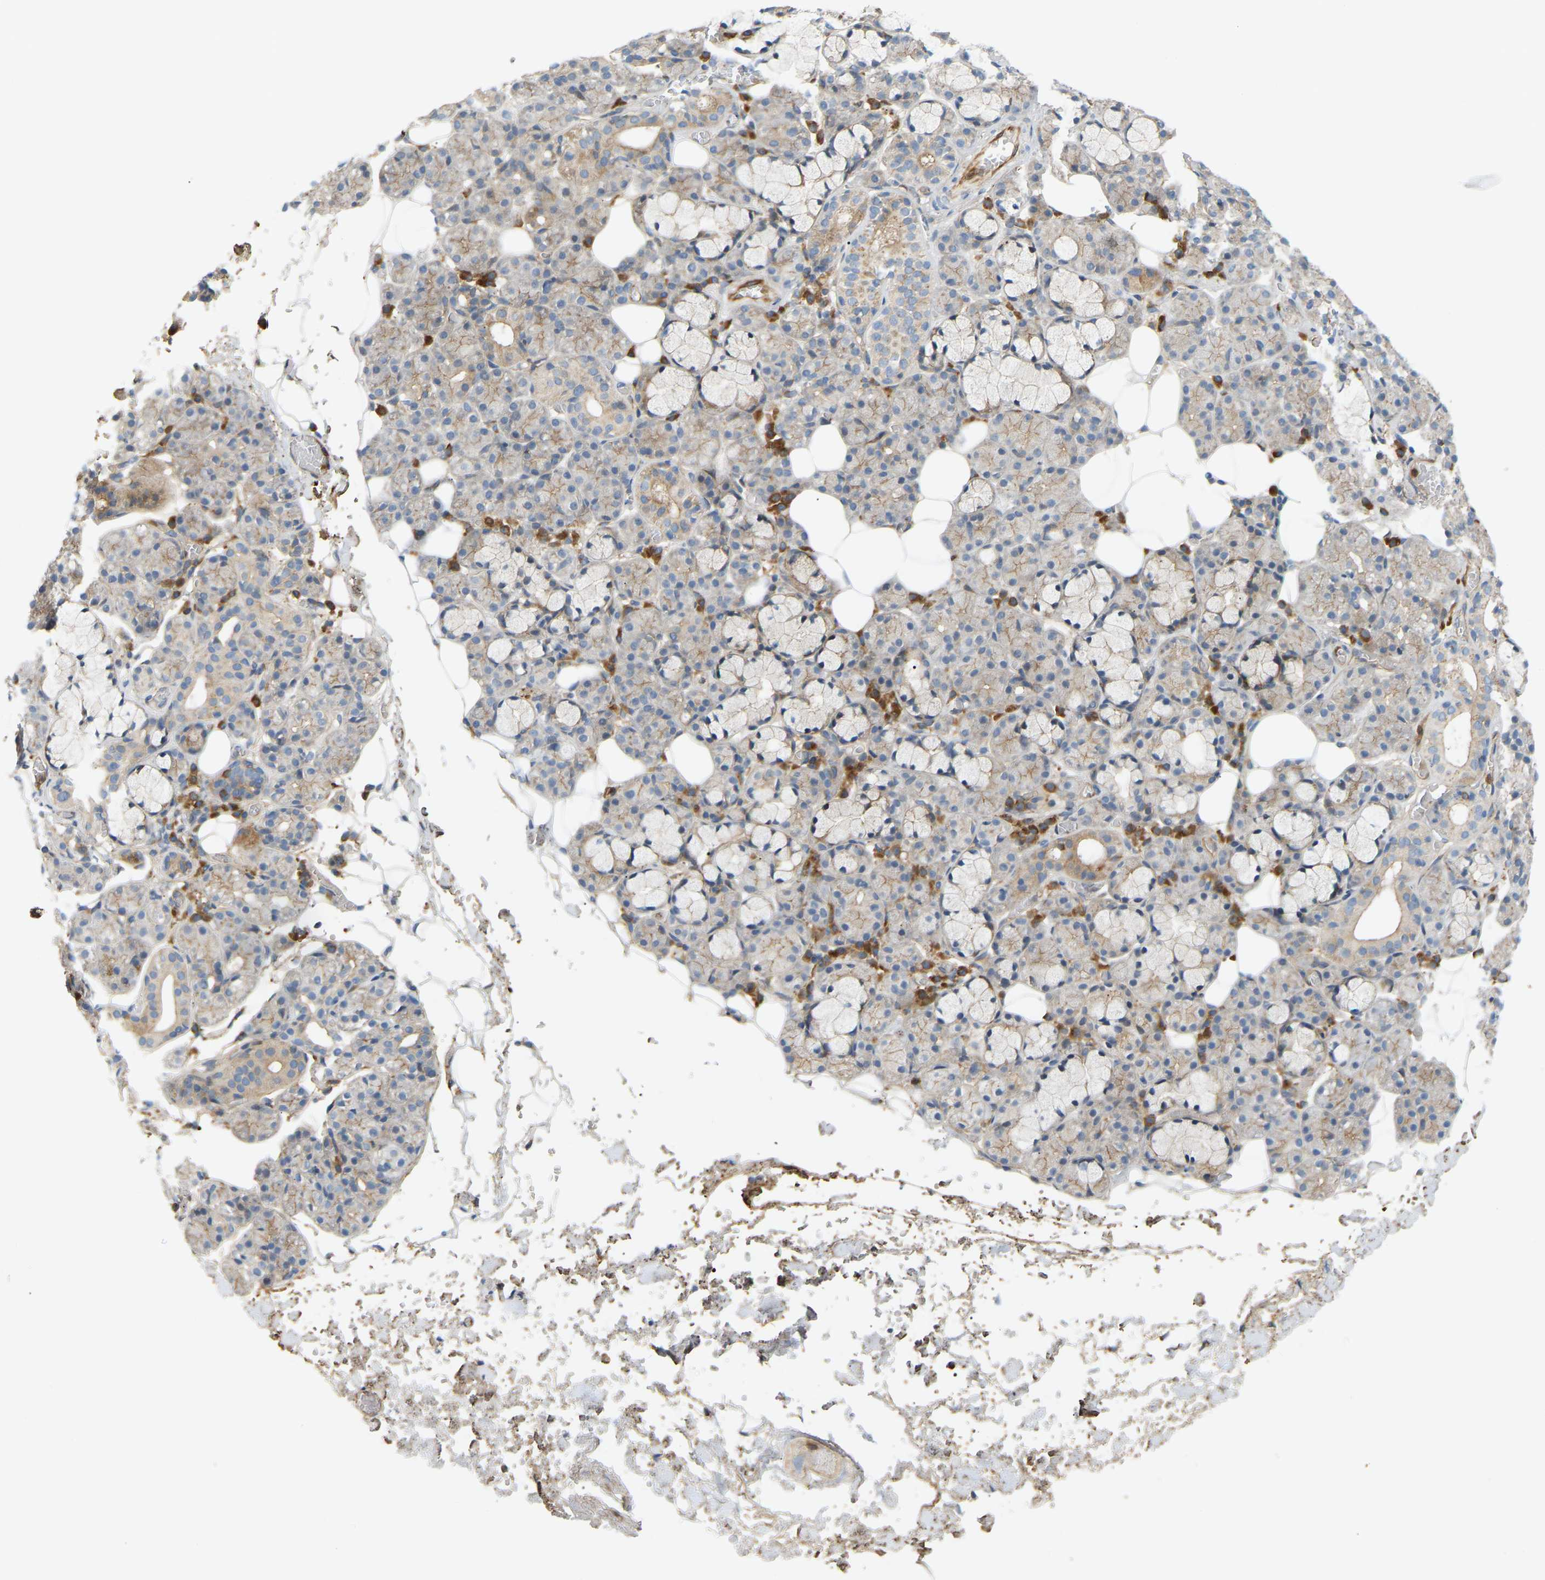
{"staining": {"intensity": "weak", "quantity": "<25%", "location": "cytoplasmic/membranous"}, "tissue": "salivary gland", "cell_type": "Glandular cells", "image_type": "normal", "snomed": [{"axis": "morphology", "description": "Normal tissue, NOS"}, {"axis": "topography", "description": "Salivary gland"}], "caption": "Glandular cells are negative for protein expression in benign human salivary gland. (IHC, brightfield microscopy, high magnification).", "gene": "PLCG2", "patient": {"sex": "male", "age": 63}}